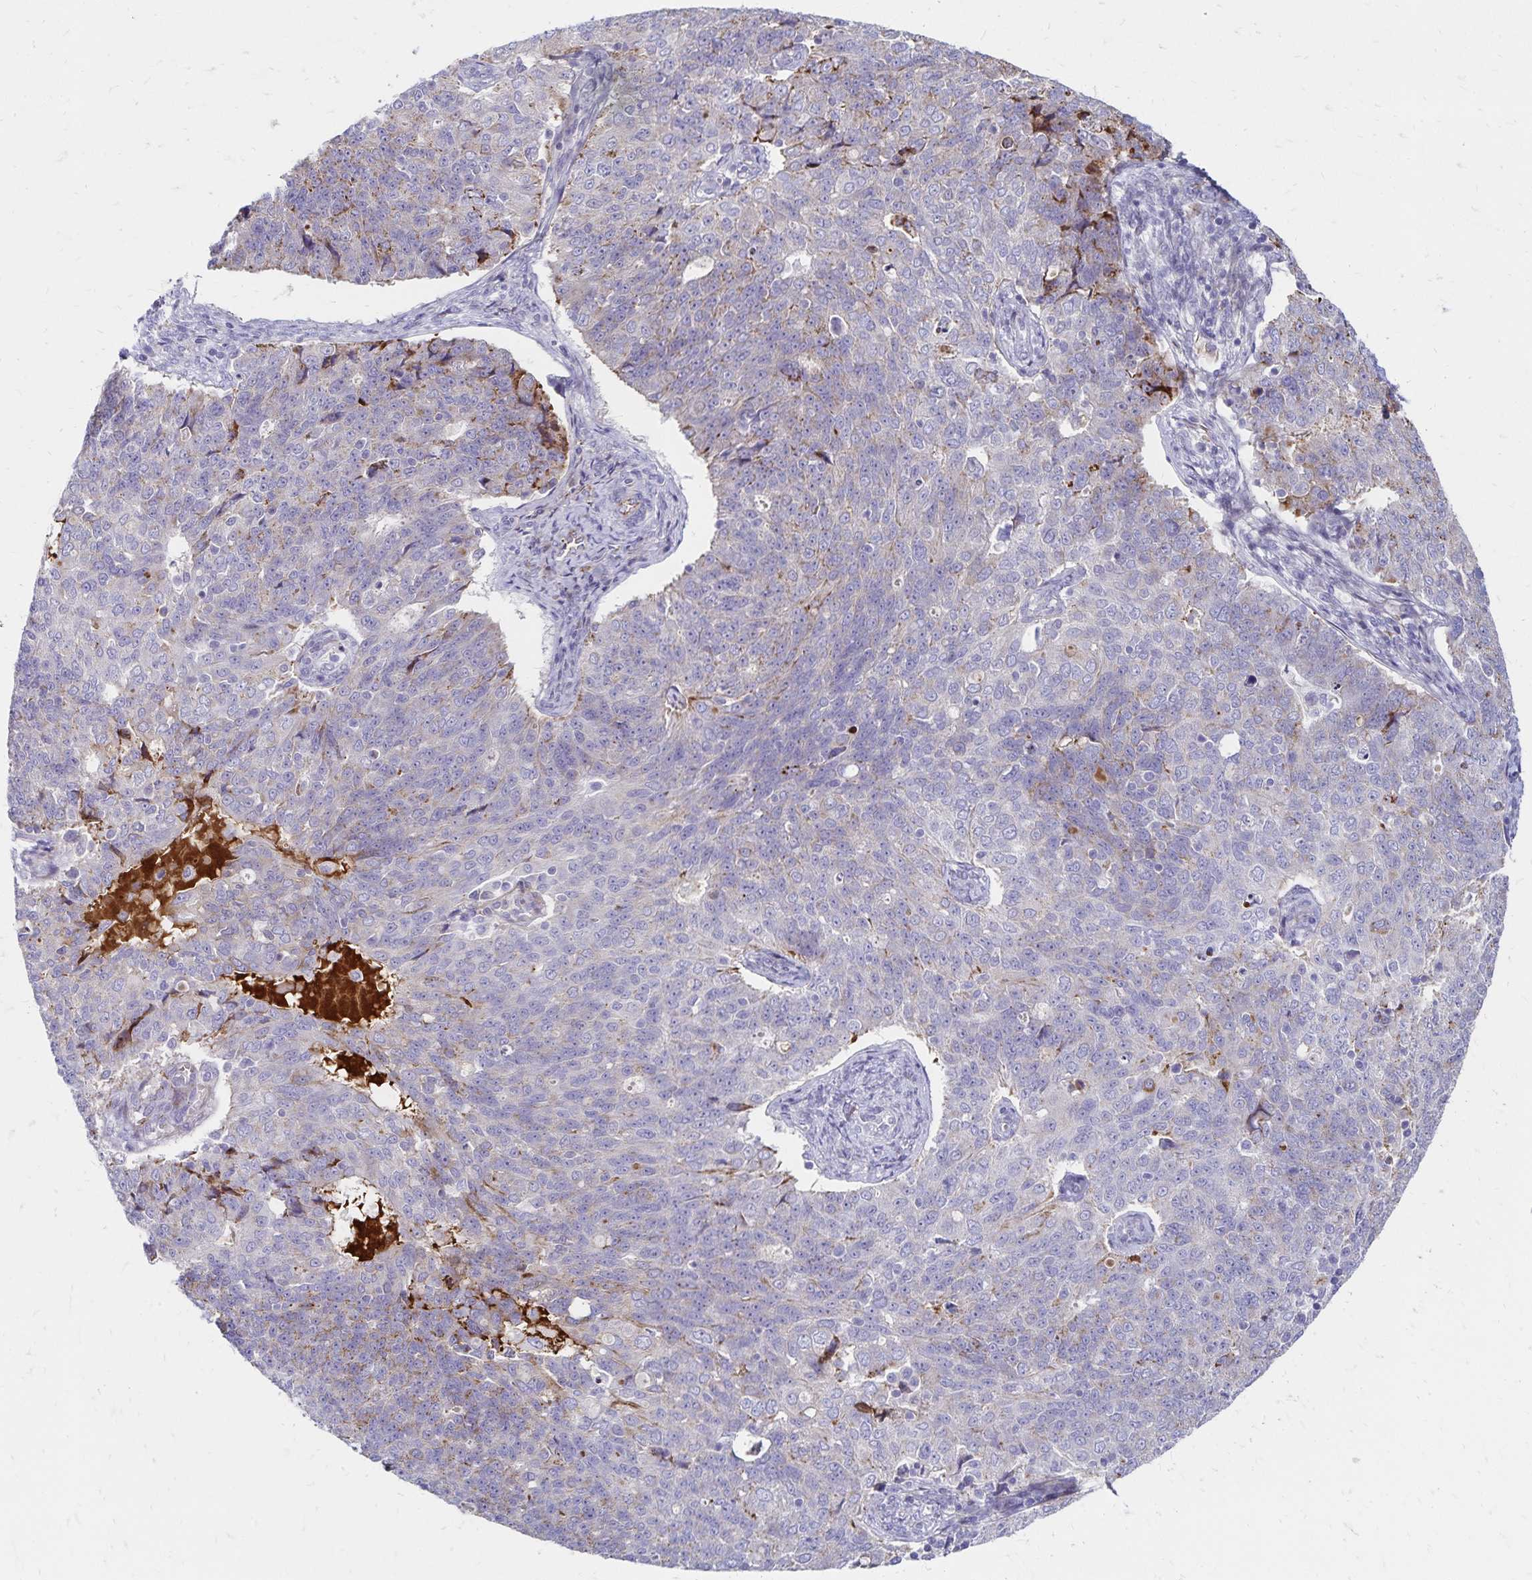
{"staining": {"intensity": "weak", "quantity": "<25%", "location": "cytoplasmic/membranous"}, "tissue": "endometrial cancer", "cell_type": "Tumor cells", "image_type": "cancer", "snomed": [{"axis": "morphology", "description": "Adenocarcinoma, NOS"}, {"axis": "topography", "description": "Endometrium"}], "caption": "Human endometrial adenocarcinoma stained for a protein using immunohistochemistry displays no expression in tumor cells.", "gene": "NECAP1", "patient": {"sex": "female", "age": 43}}